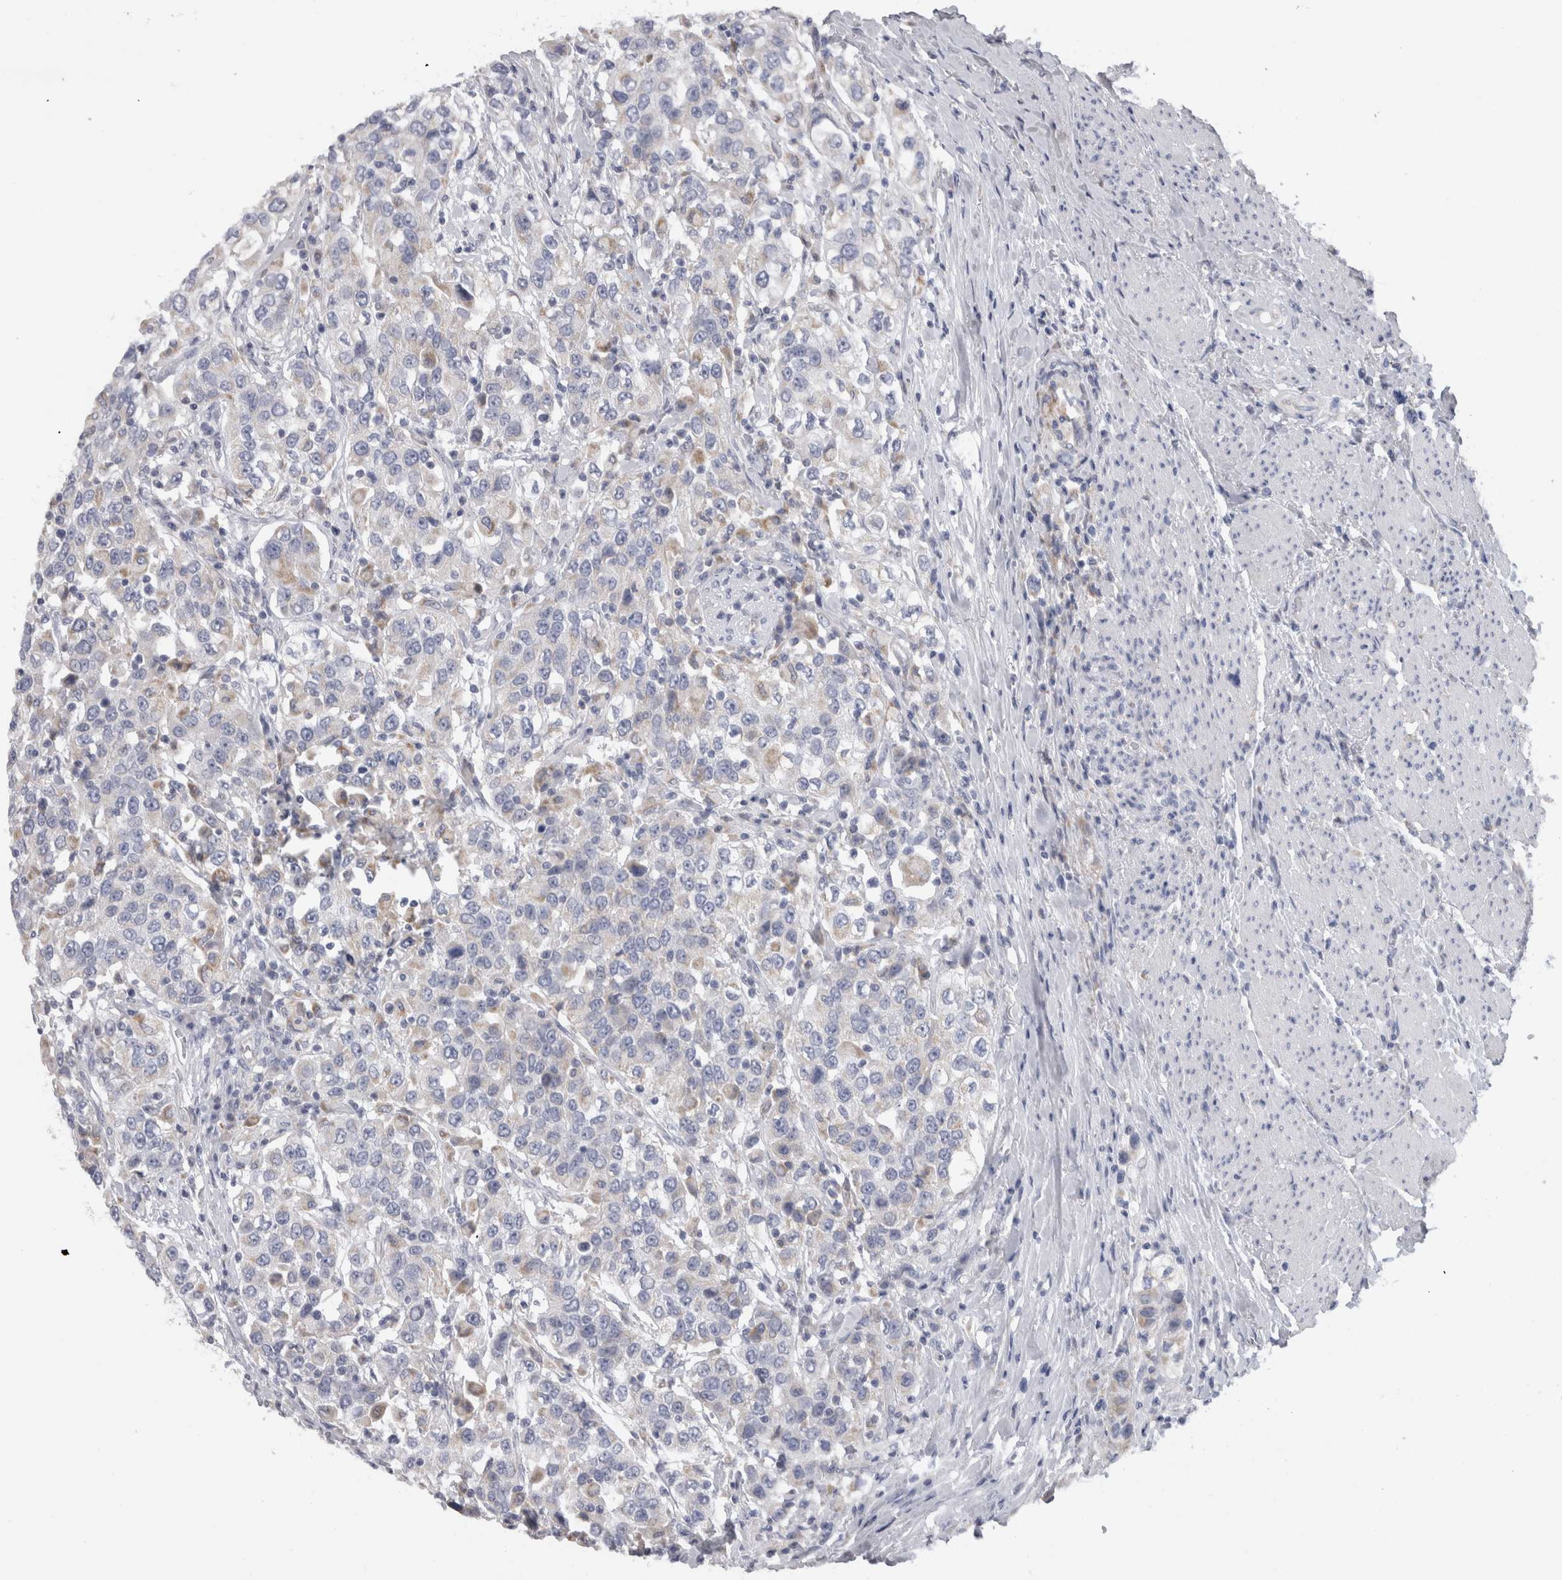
{"staining": {"intensity": "weak", "quantity": "<25%", "location": "cytoplasmic/membranous"}, "tissue": "urothelial cancer", "cell_type": "Tumor cells", "image_type": "cancer", "snomed": [{"axis": "morphology", "description": "Urothelial carcinoma, High grade"}, {"axis": "topography", "description": "Urinary bladder"}], "caption": "DAB immunohistochemical staining of urothelial cancer demonstrates no significant positivity in tumor cells.", "gene": "DHRS4", "patient": {"sex": "female", "age": 80}}